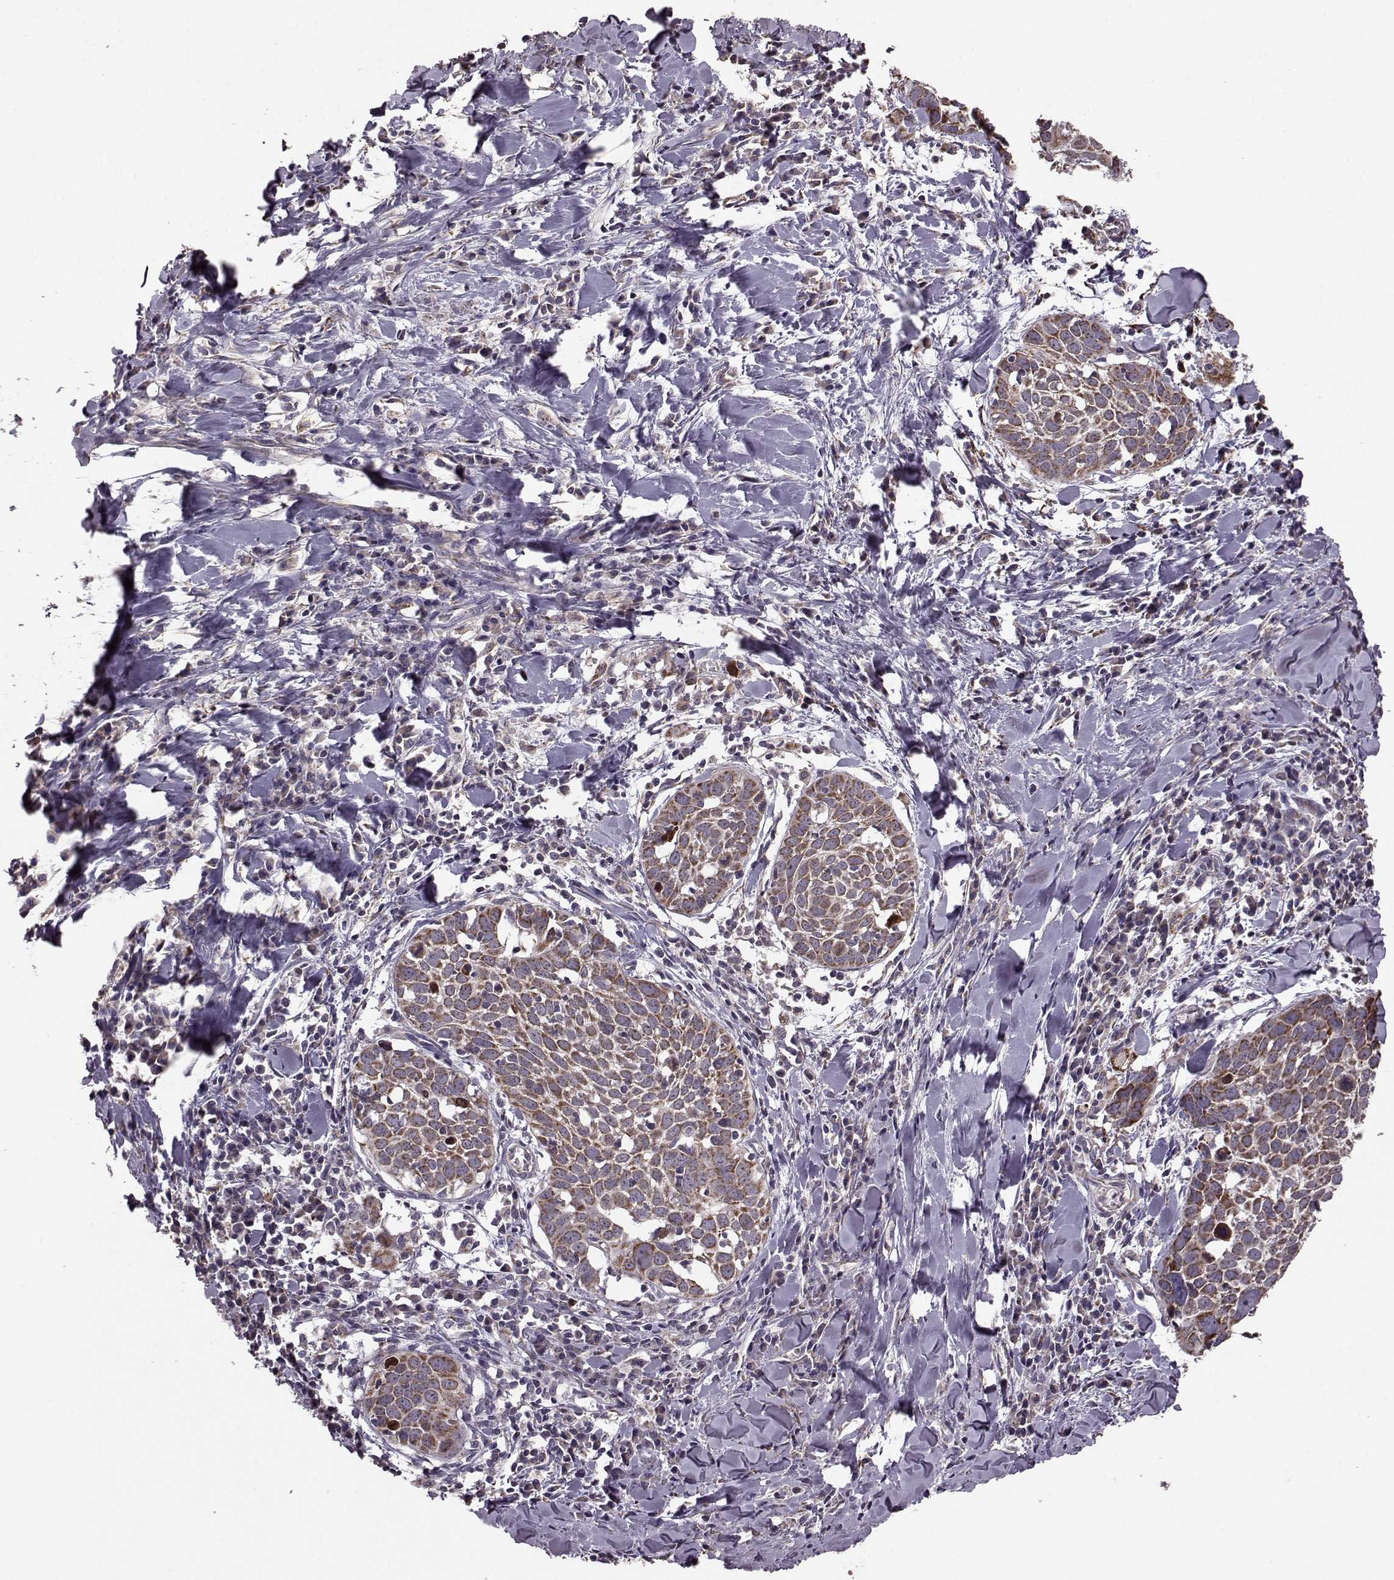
{"staining": {"intensity": "strong", "quantity": ">75%", "location": "cytoplasmic/membranous"}, "tissue": "lung cancer", "cell_type": "Tumor cells", "image_type": "cancer", "snomed": [{"axis": "morphology", "description": "Squamous cell carcinoma, NOS"}, {"axis": "topography", "description": "Lung"}], "caption": "This micrograph shows immunohistochemistry staining of lung squamous cell carcinoma, with high strong cytoplasmic/membranous positivity in approximately >75% of tumor cells.", "gene": "PUDP", "patient": {"sex": "male", "age": 57}}